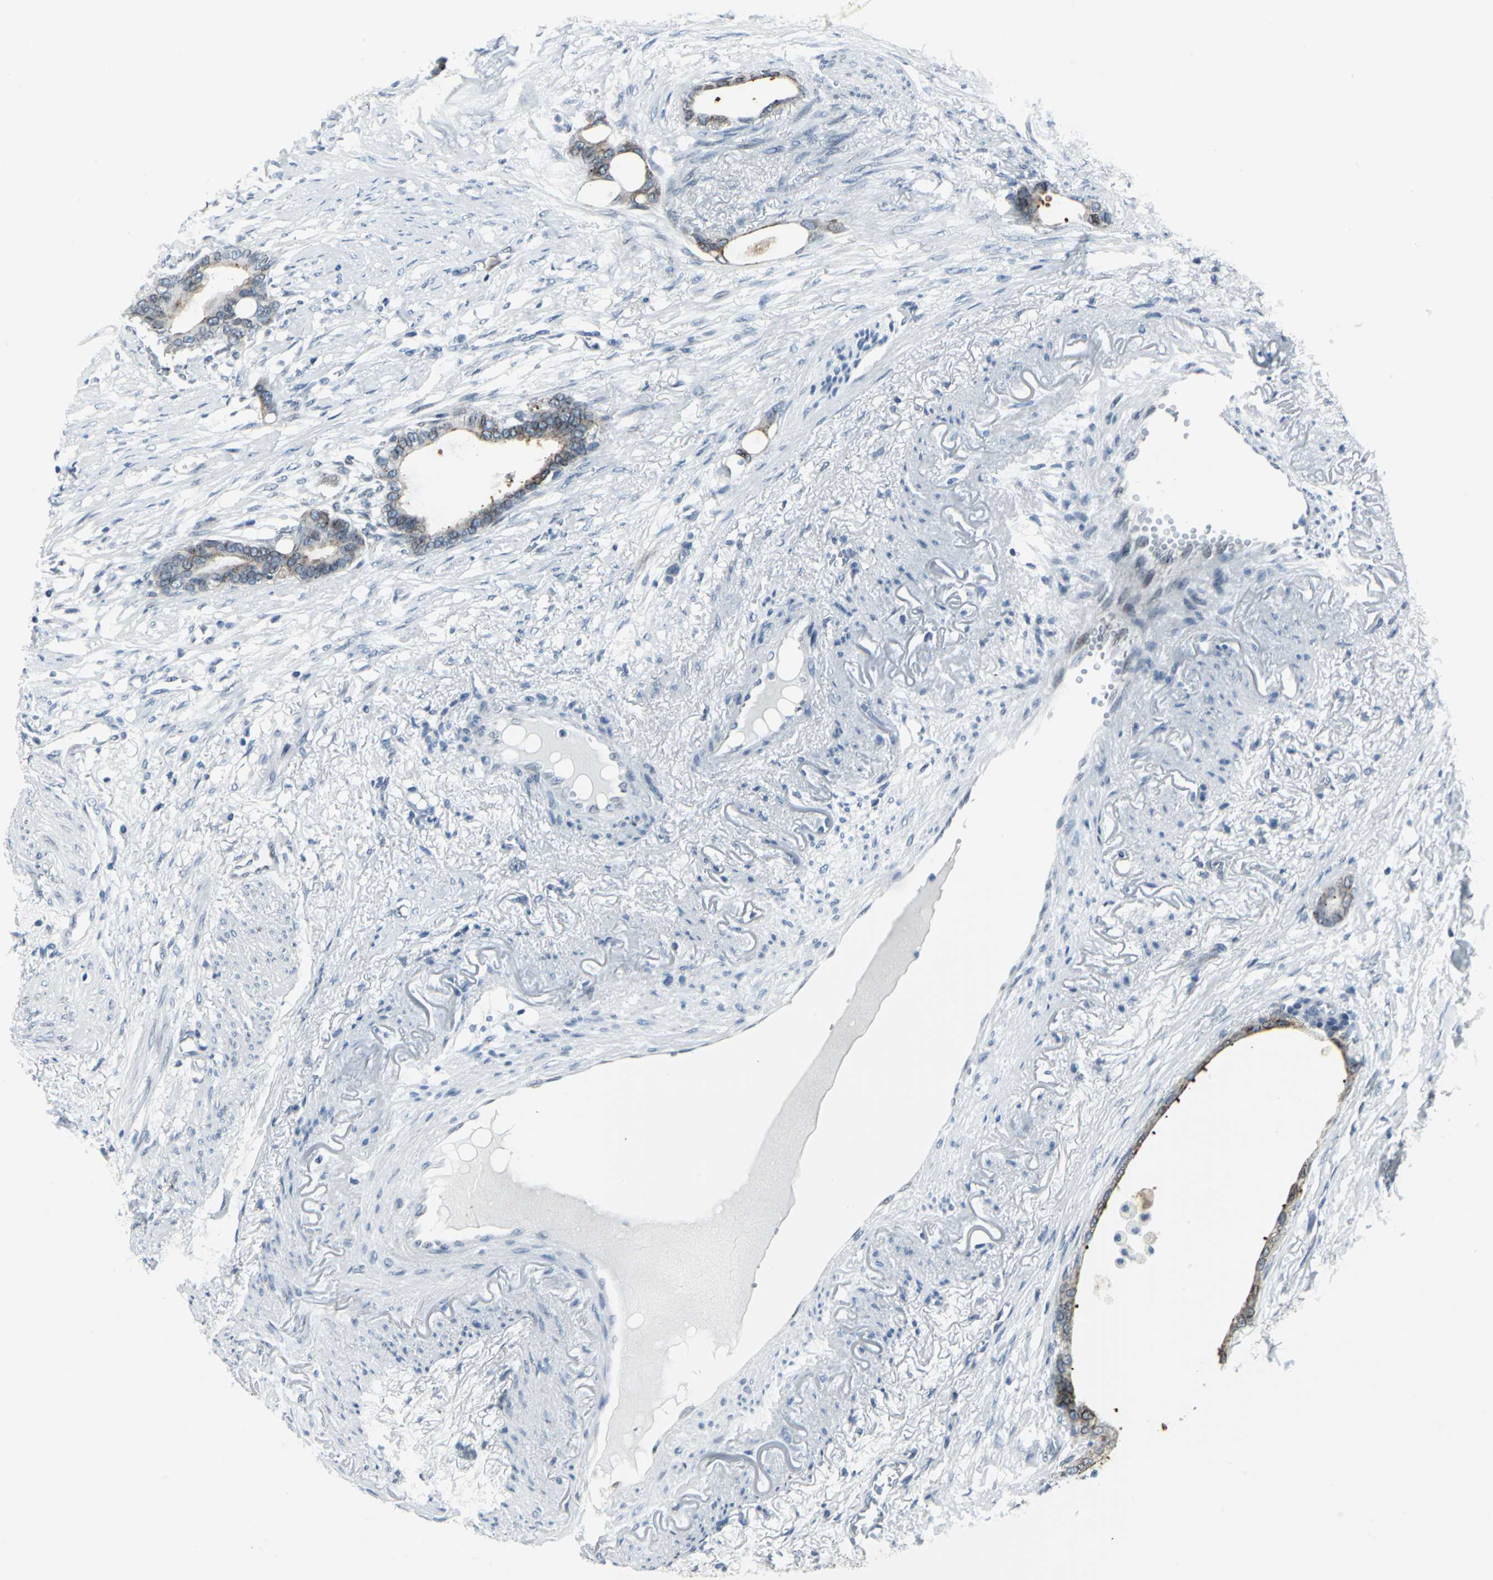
{"staining": {"intensity": "weak", "quantity": "25%-75%", "location": "cytoplasmic/membranous"}, "tissue": "stomach cancer", "cell_type": "Tumor cells", "image_type": "cancer", "snomed": [{"axis": "morphology", "description": "Adenocarcinoma, NOS"}, {"axis": "topography", "description": "Stomach"}], "caption": "Adenocarcinoma (stomach) was stained to show a protein in brown. There is low levels of weak cytoplasmic/membranous staining in about 25%-75% of tumor cells.", "gene": "SNUPN", "patient": {"sex": "female", "age": 75}}